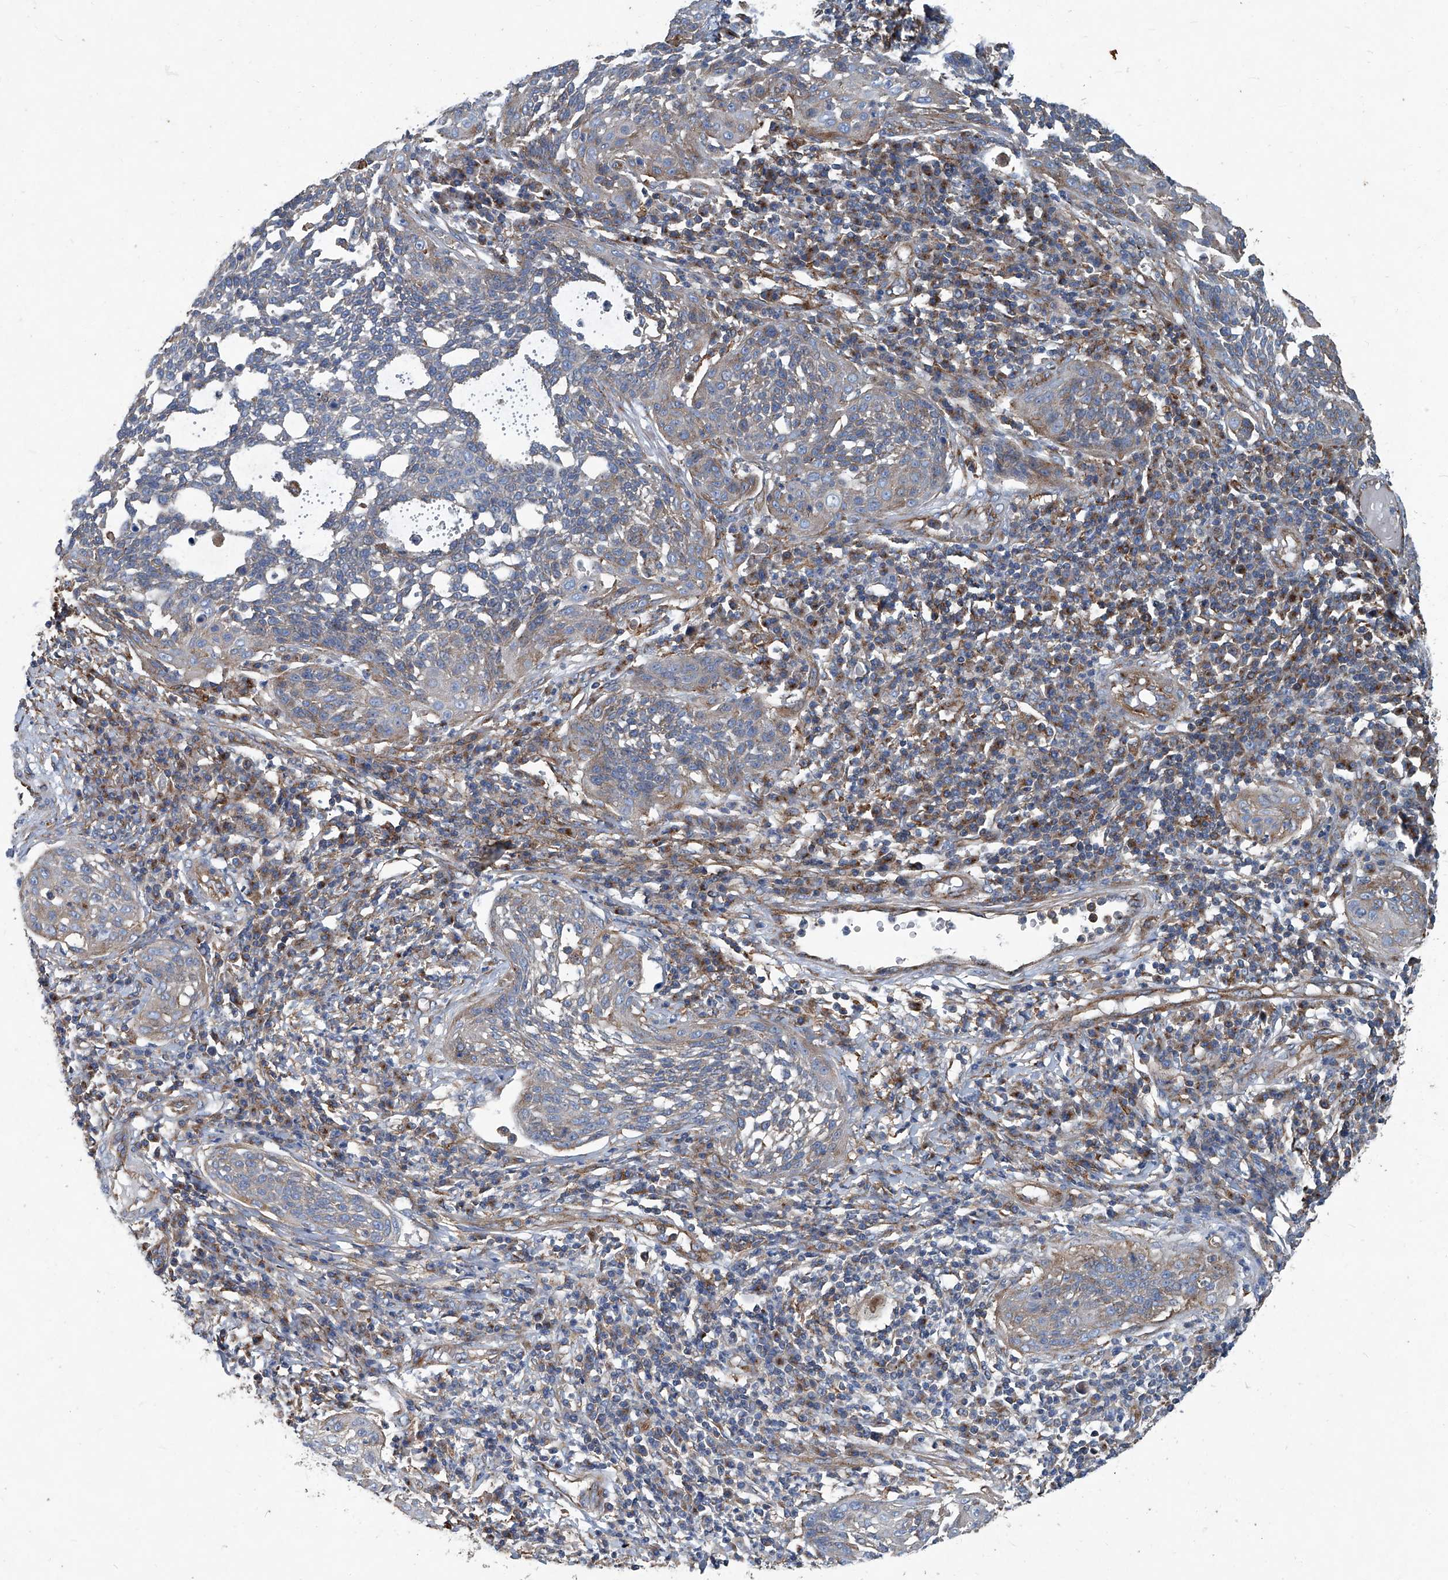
{"staining": {"intensity": "weak", "quantity": "<25%", "location": "cytoplasmic/membranous"}, "tissue": "cervical cancer", "cell_type": "Tumor cells", "image_type": "cancer", "snomed": [{"axis": "morphology", "description": "Squamous cell carcinoma, NOS"}, {"axis": "topography", "description": "Cervix"}], "caption": "This is a photomicrograph of immunohistochemistry staining of squamous cell carcinoma (cervical), which shows no staining in tumor cells.", "gene": "PIGH", "patient": {"sex": "female", "age": 34}}